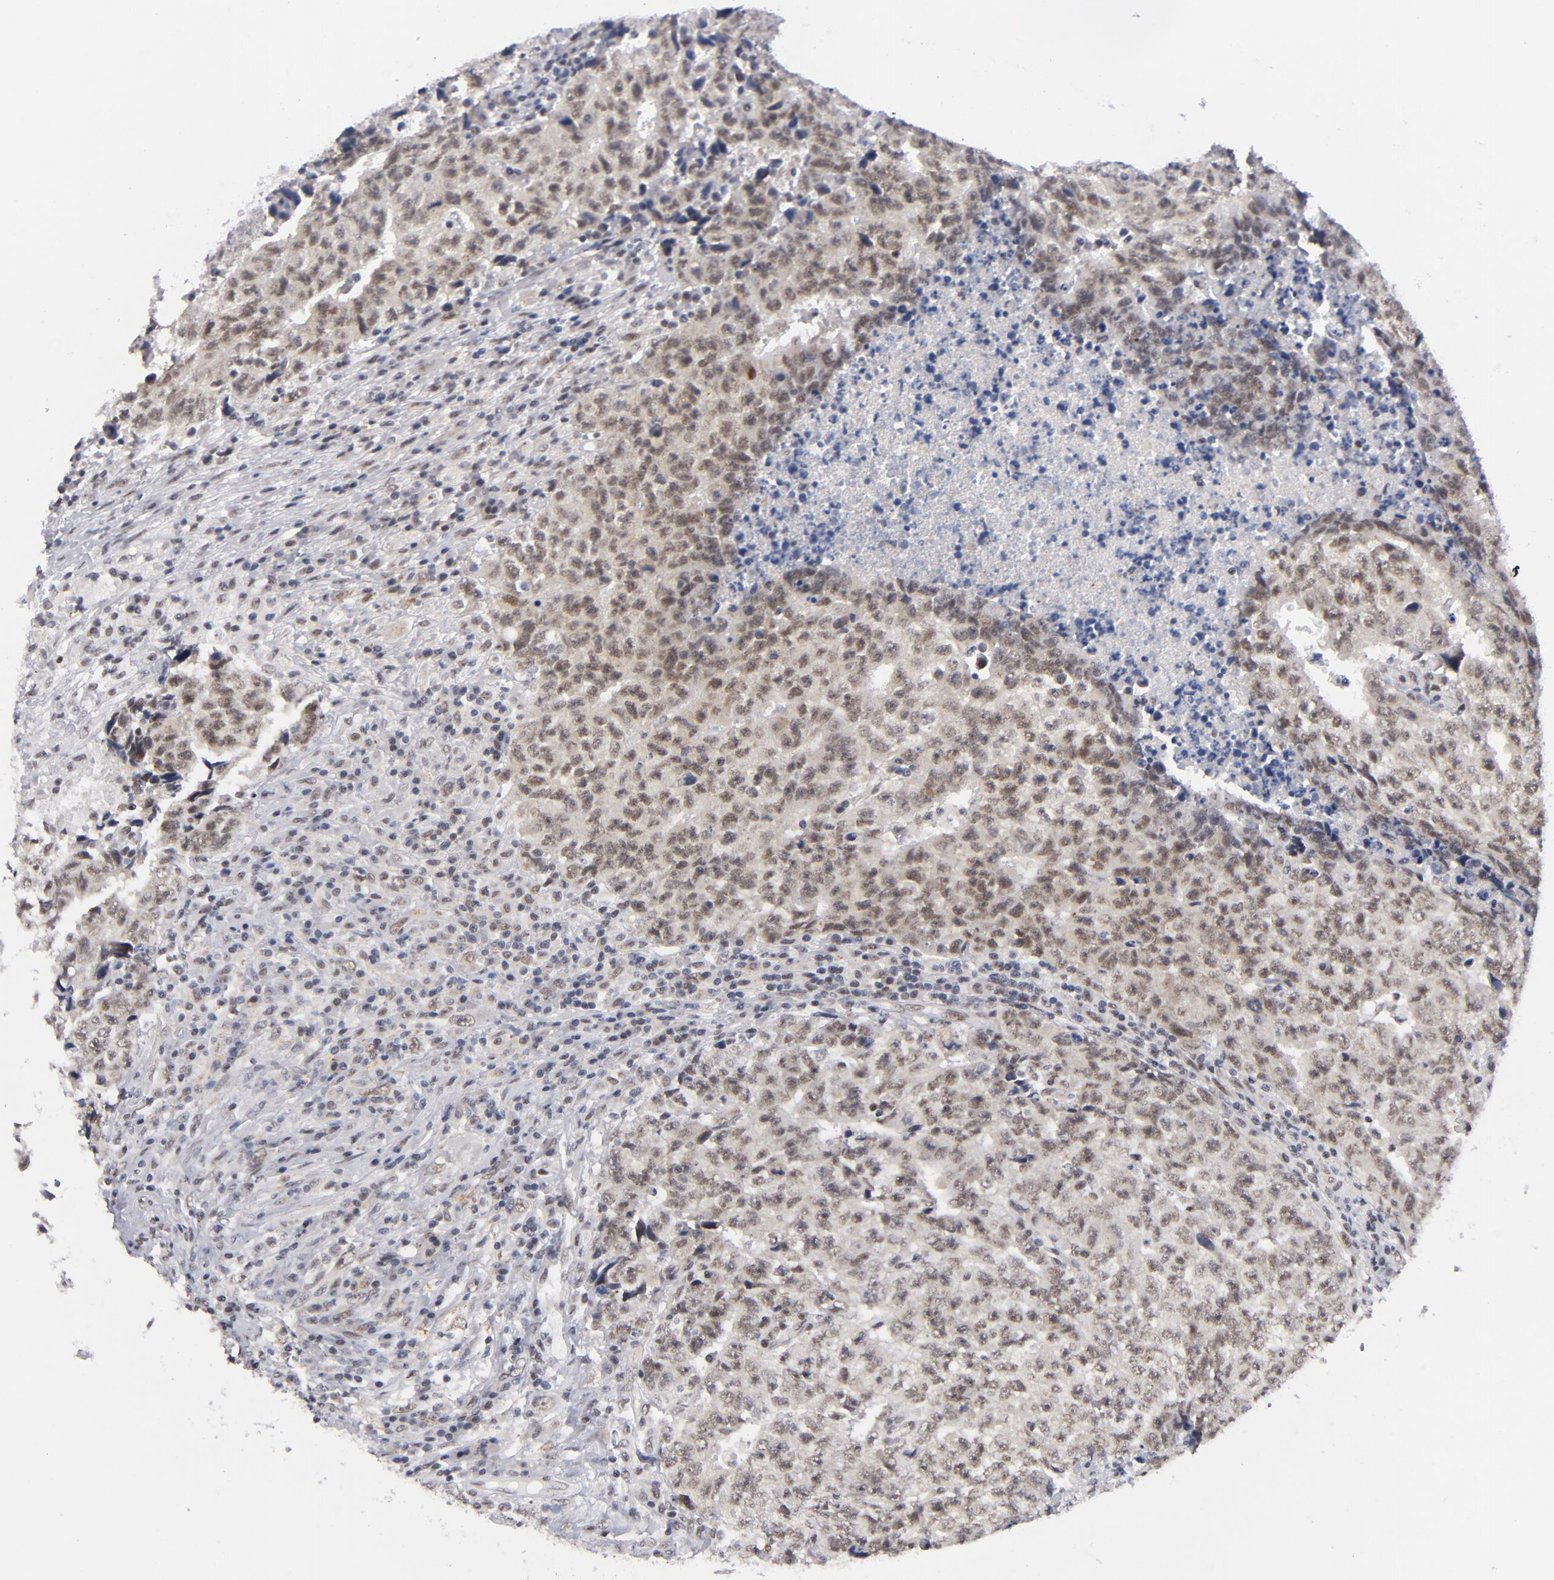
{"staining": {"intensity": "moderate", "quantity": ">75%", "location": "nuclear"}, "tissue": "testis cancer", "cell_type": "Tumor cells", "image_type": "cancer", "snomed": [{"axis": "morphology", "description": "Necrosis, NOS"}, {"axis": "morphology", "description": "Carcinoma, Embryonal, NOS"}, {"axis": "topography", "description": "Testis"}], "caption": "Immunohistochemistry micrograph of human embryonal carcinoma (testis) stained for a protein (brown), which exhibits medium levels of moderate nuclear staining in approximately >75% of tumor cells.", "gene": "BAP1", "patient": {"sex": "male", "age": 19}}